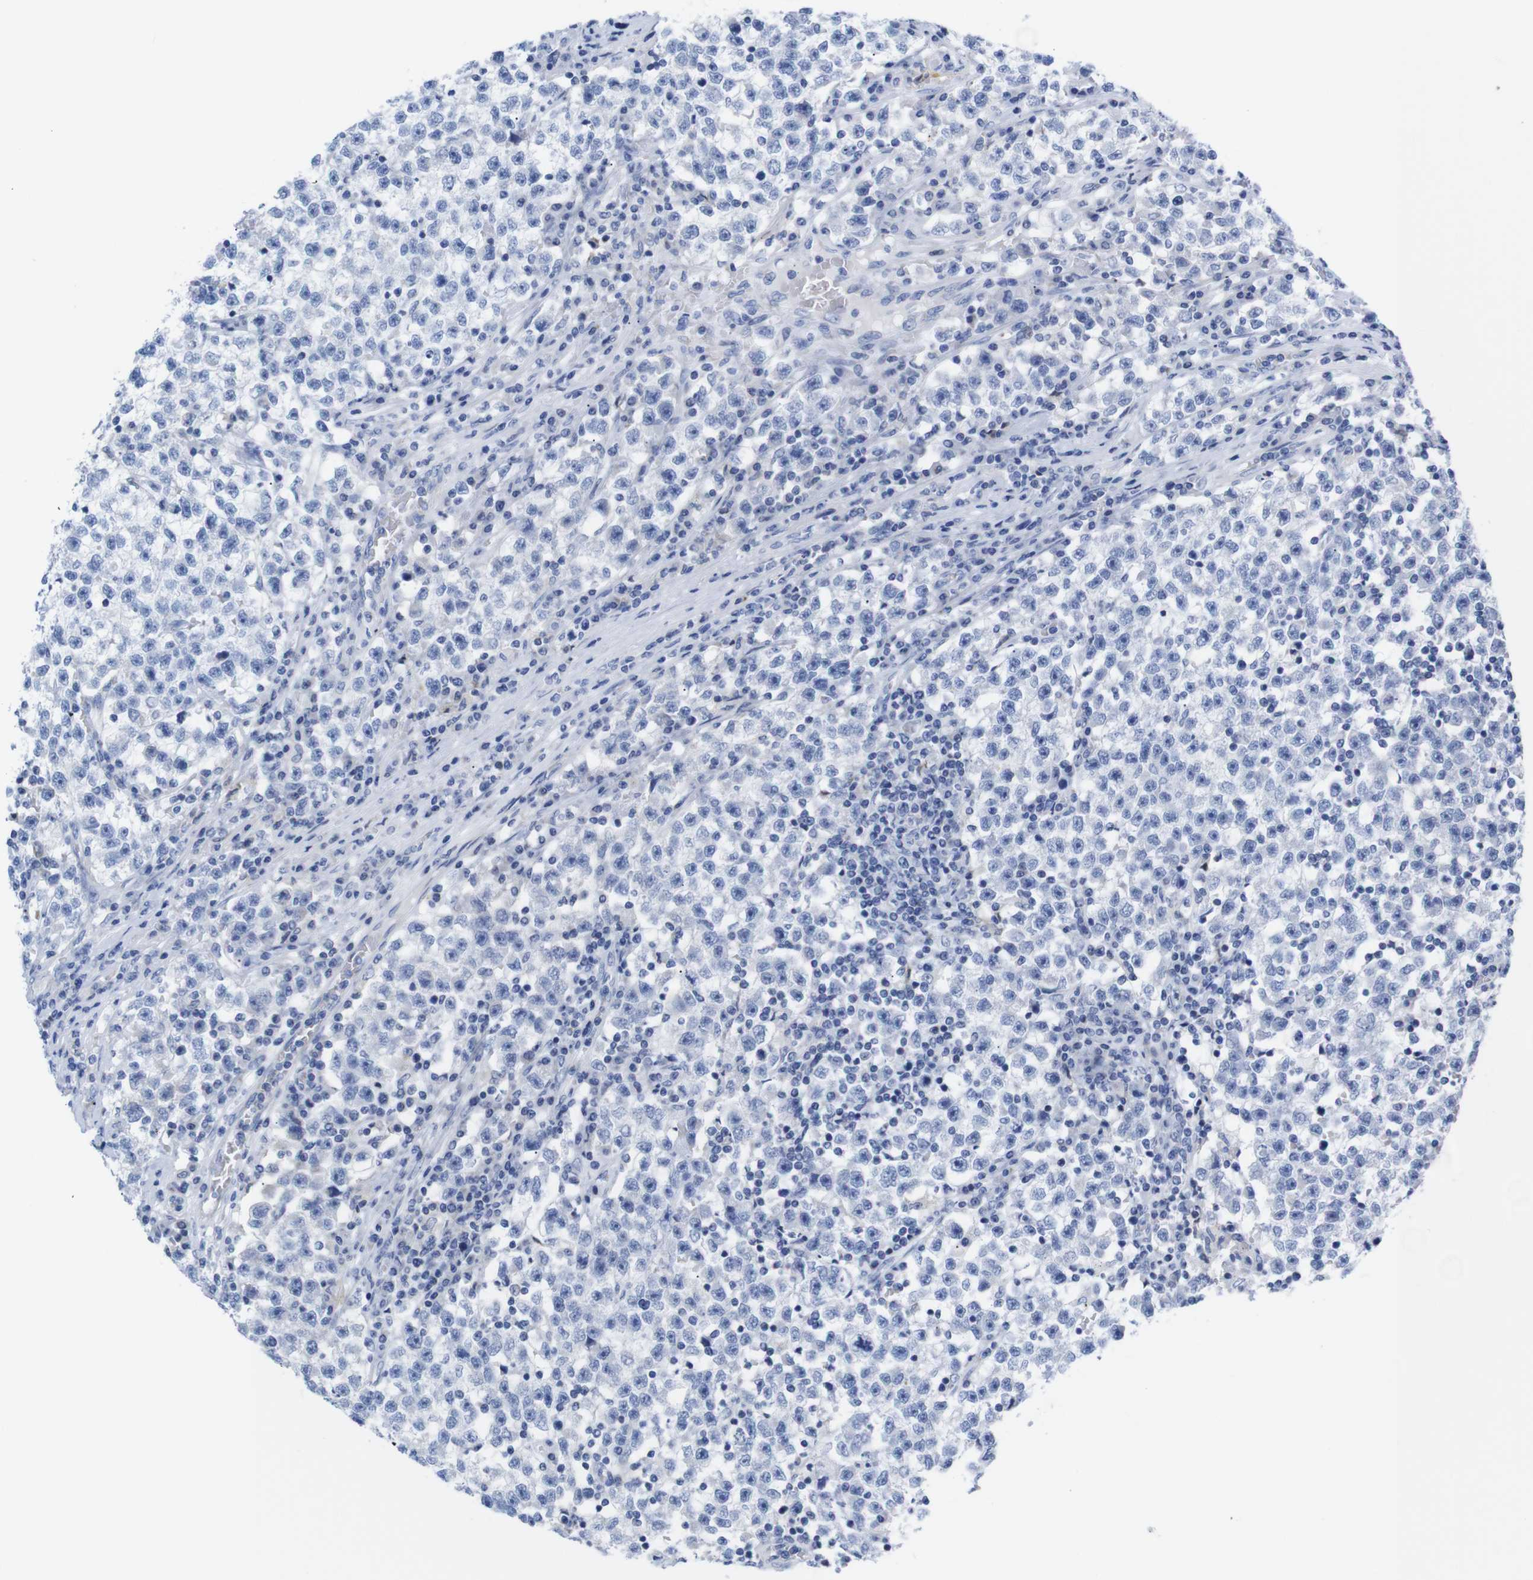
{"staining": {"intensity": "negative", "quantity": "none", "location": "none"}, "tissue": "testis cancer", "cell_type": "Tumor cells", "image_type": "cancer", "snomed": [{"axis": "morphology", "description": "Seminoma, NOS"}, {"axis": "topography", "description": "Testis"}], "caption": "High magnification brightfield microscopy of testis cancer (seminoma) stained with DAB (brown) and counterstained with hematoxylin (blue): tumor cells show no significant positivity.", "gene": "LRRC55", "patient": {"sex": "male", "age": 22}}